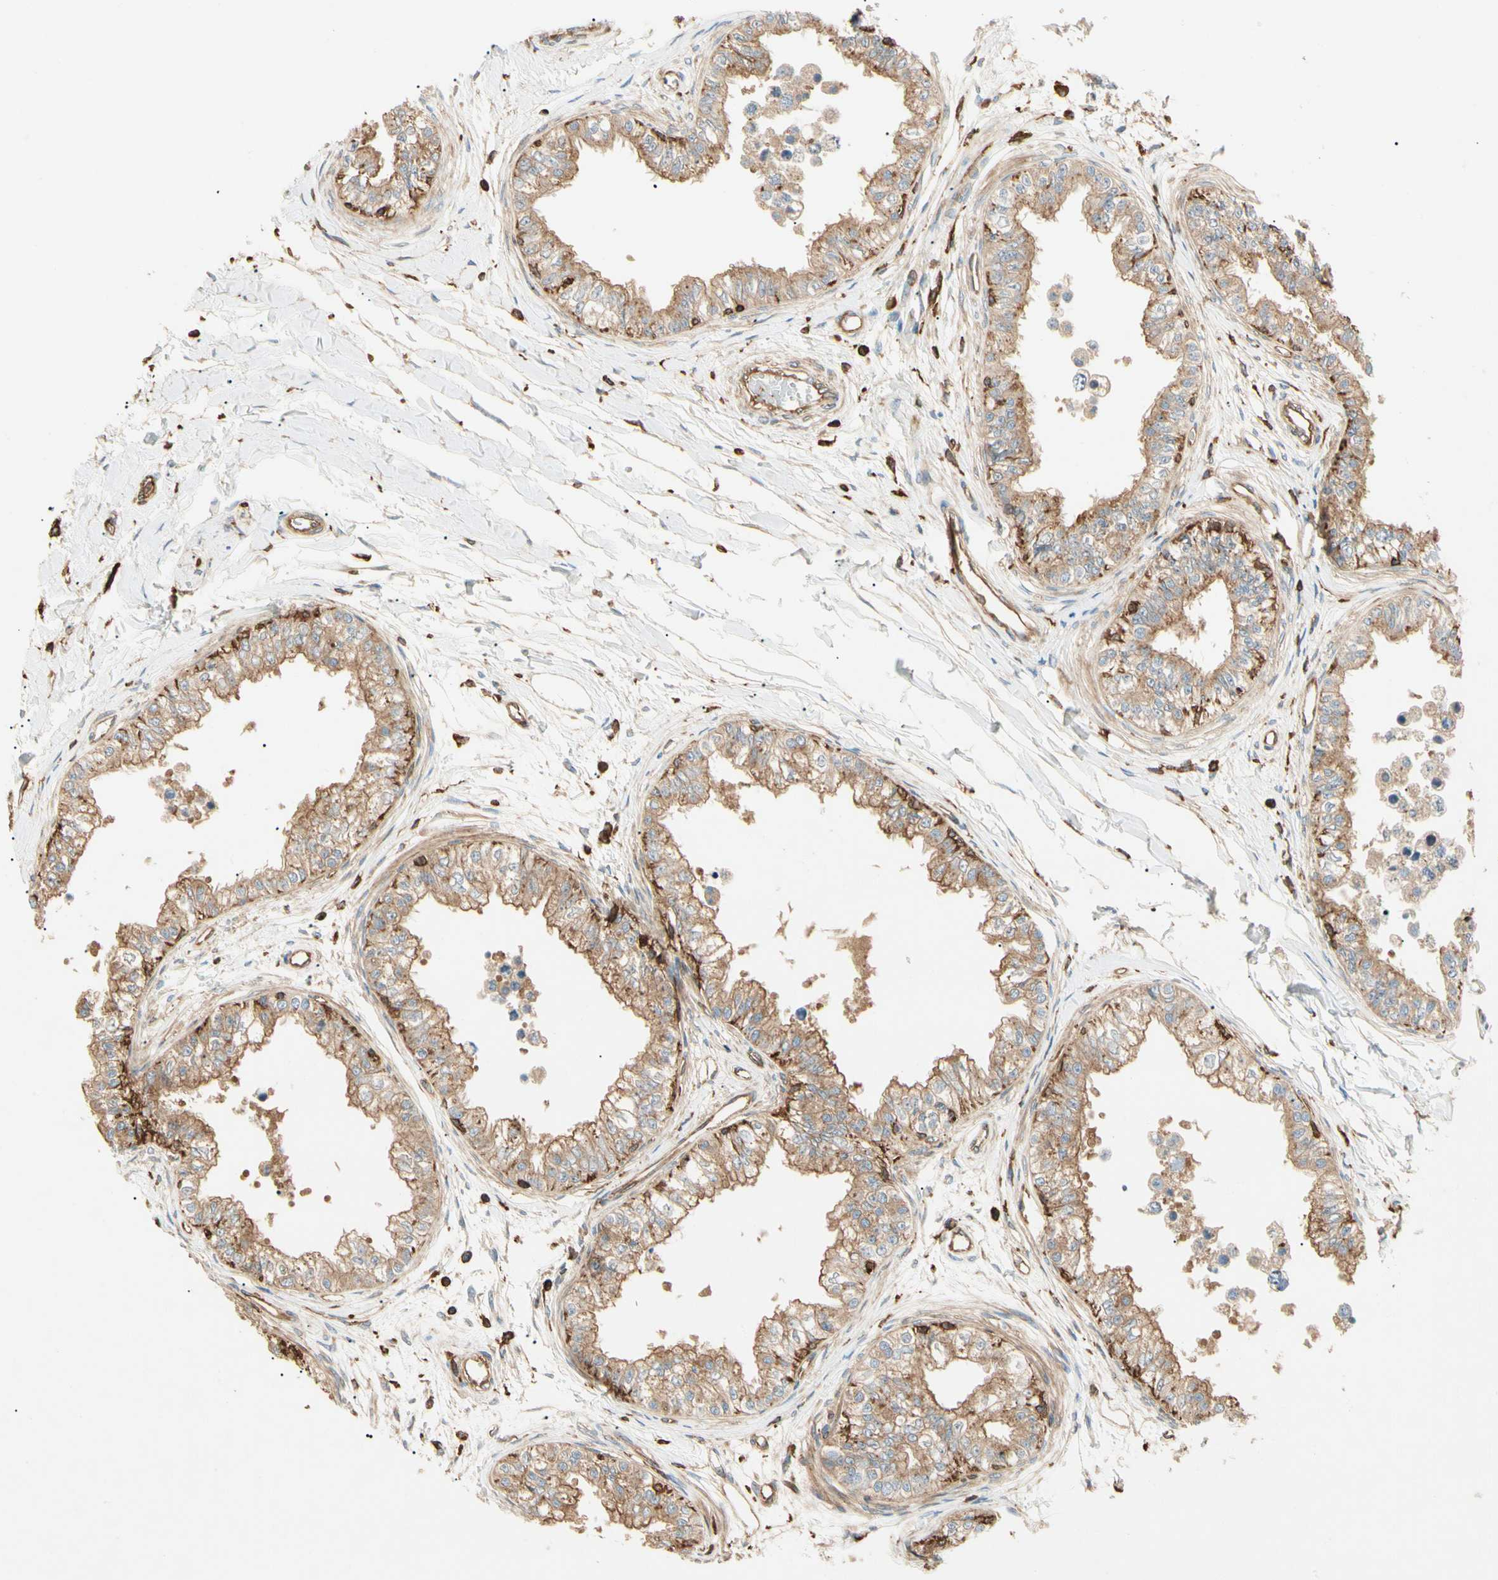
{"staining": {"intensity": "strong", "quantity": ">75%", "location": "cytoplasmic/membranous"}, "tissue": "epididymis", "cell_type": "Glandular cells", "image_type": "normal", "snomed": [{"axis": "morphology", "description": "Normal tissue, NOS"}, {"axis": "morphology", "description": "Adenocarcinoma, metastatic, NOS"}, {"axis": "topography", "description": "Testis"}, {"axis": "topography", "description": "Epididymis"}], "caption": "An IHC histopathology image of normal tissue is shown. Protein staining in brown highlights strong cytoplasmic/membranous positivity in epididymis within glandular cells. The staining was performed using DAB (3,3'-diaminobenzidine) to visualize the protein expression in brown, while the nuclei were stained in blue with hematoxylin (Magnification: 20x).", "gene": "ARPC2", "patient": {"sex": "male", "age": 26}}